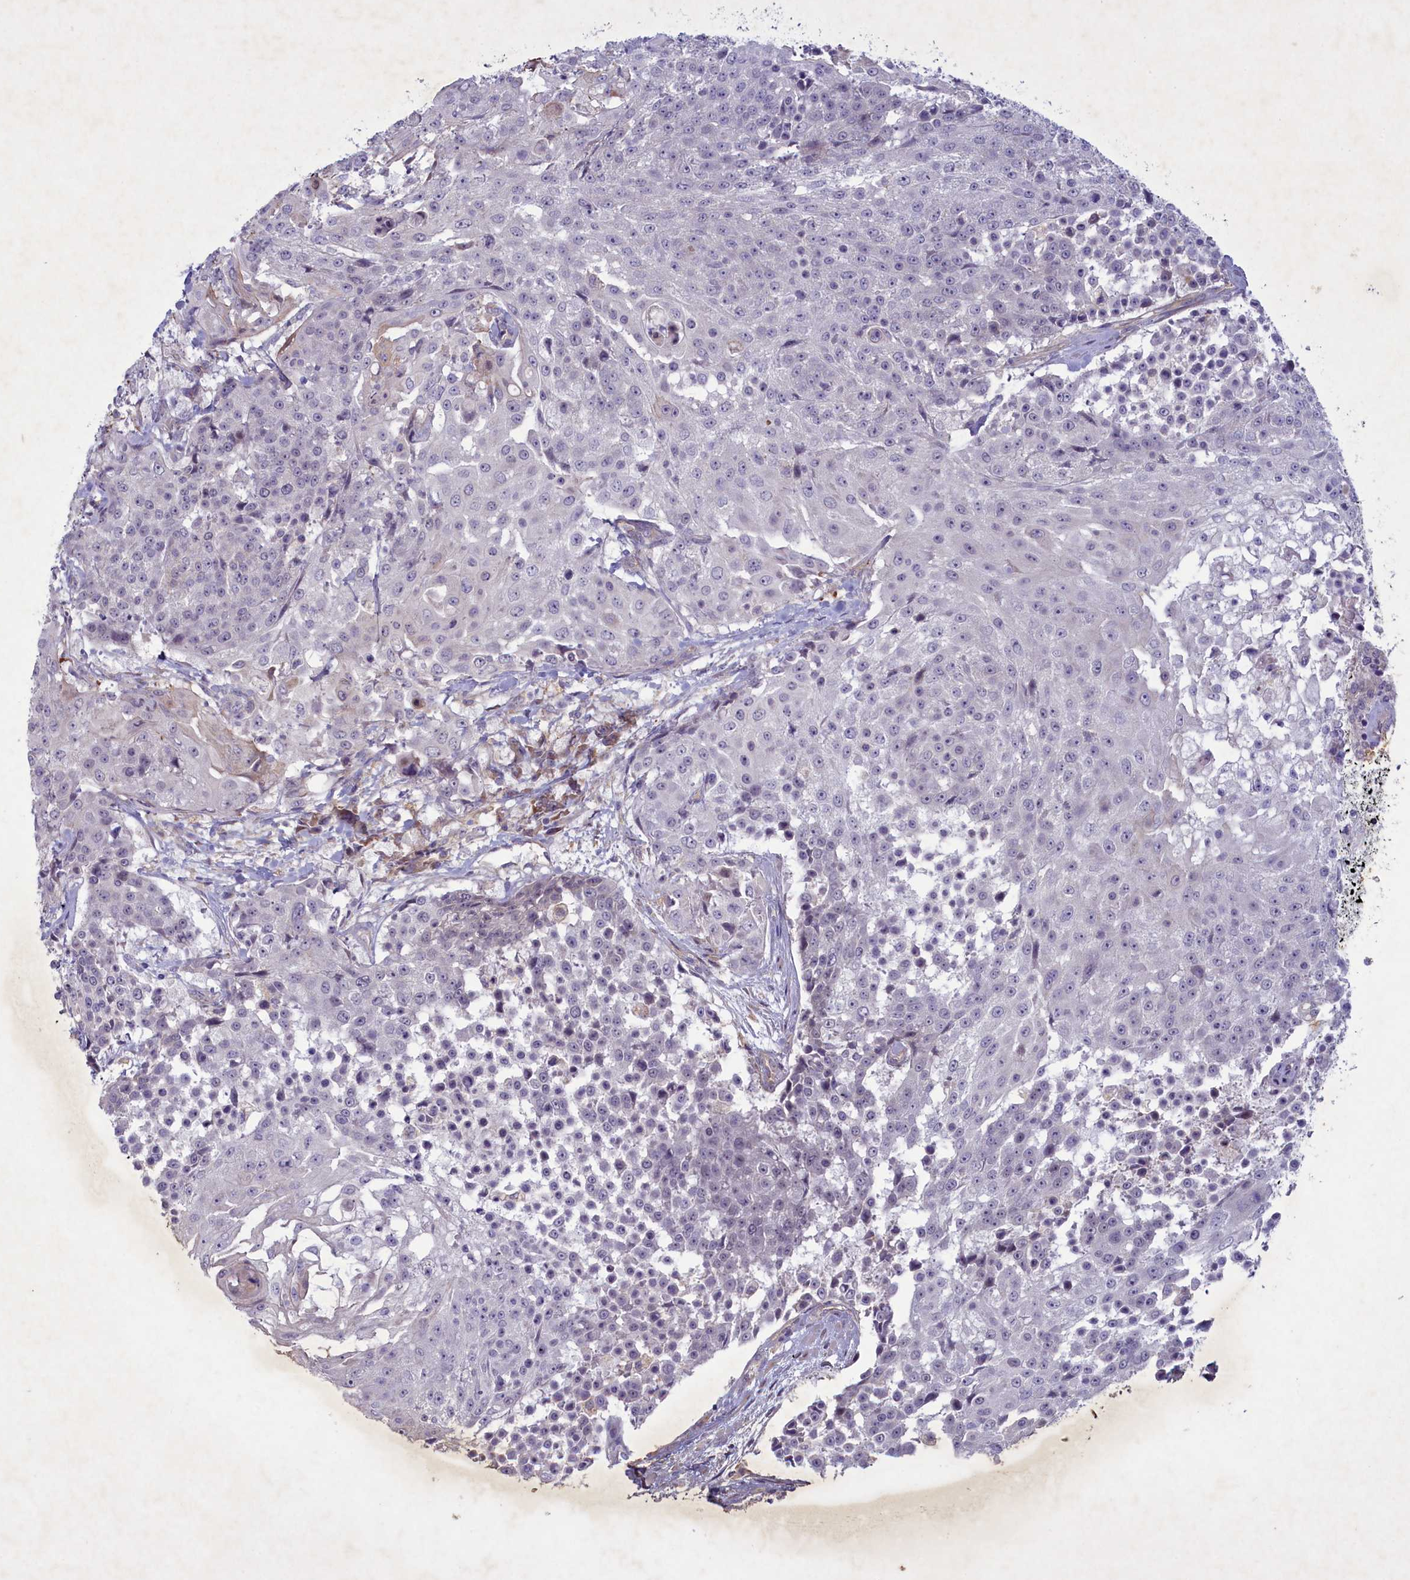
{"staining": {"intensity": "negative", "quantity": "none", "location": "none"}, "tissue": "urothelial cancer", "cell_type": "Tumor cells", "image_type": "cancer", "snomed": [{"axis": "morphology", "description": "Urothelial carcinoma, High grade"}, {"axis": "topography", "description": "Urinary bladder"}], "caption": "The image shows no staining of tumor cells in urothelial cancer.", "gene": "PLEKHG6", "patient": {"sex": "female", "age": 63}}